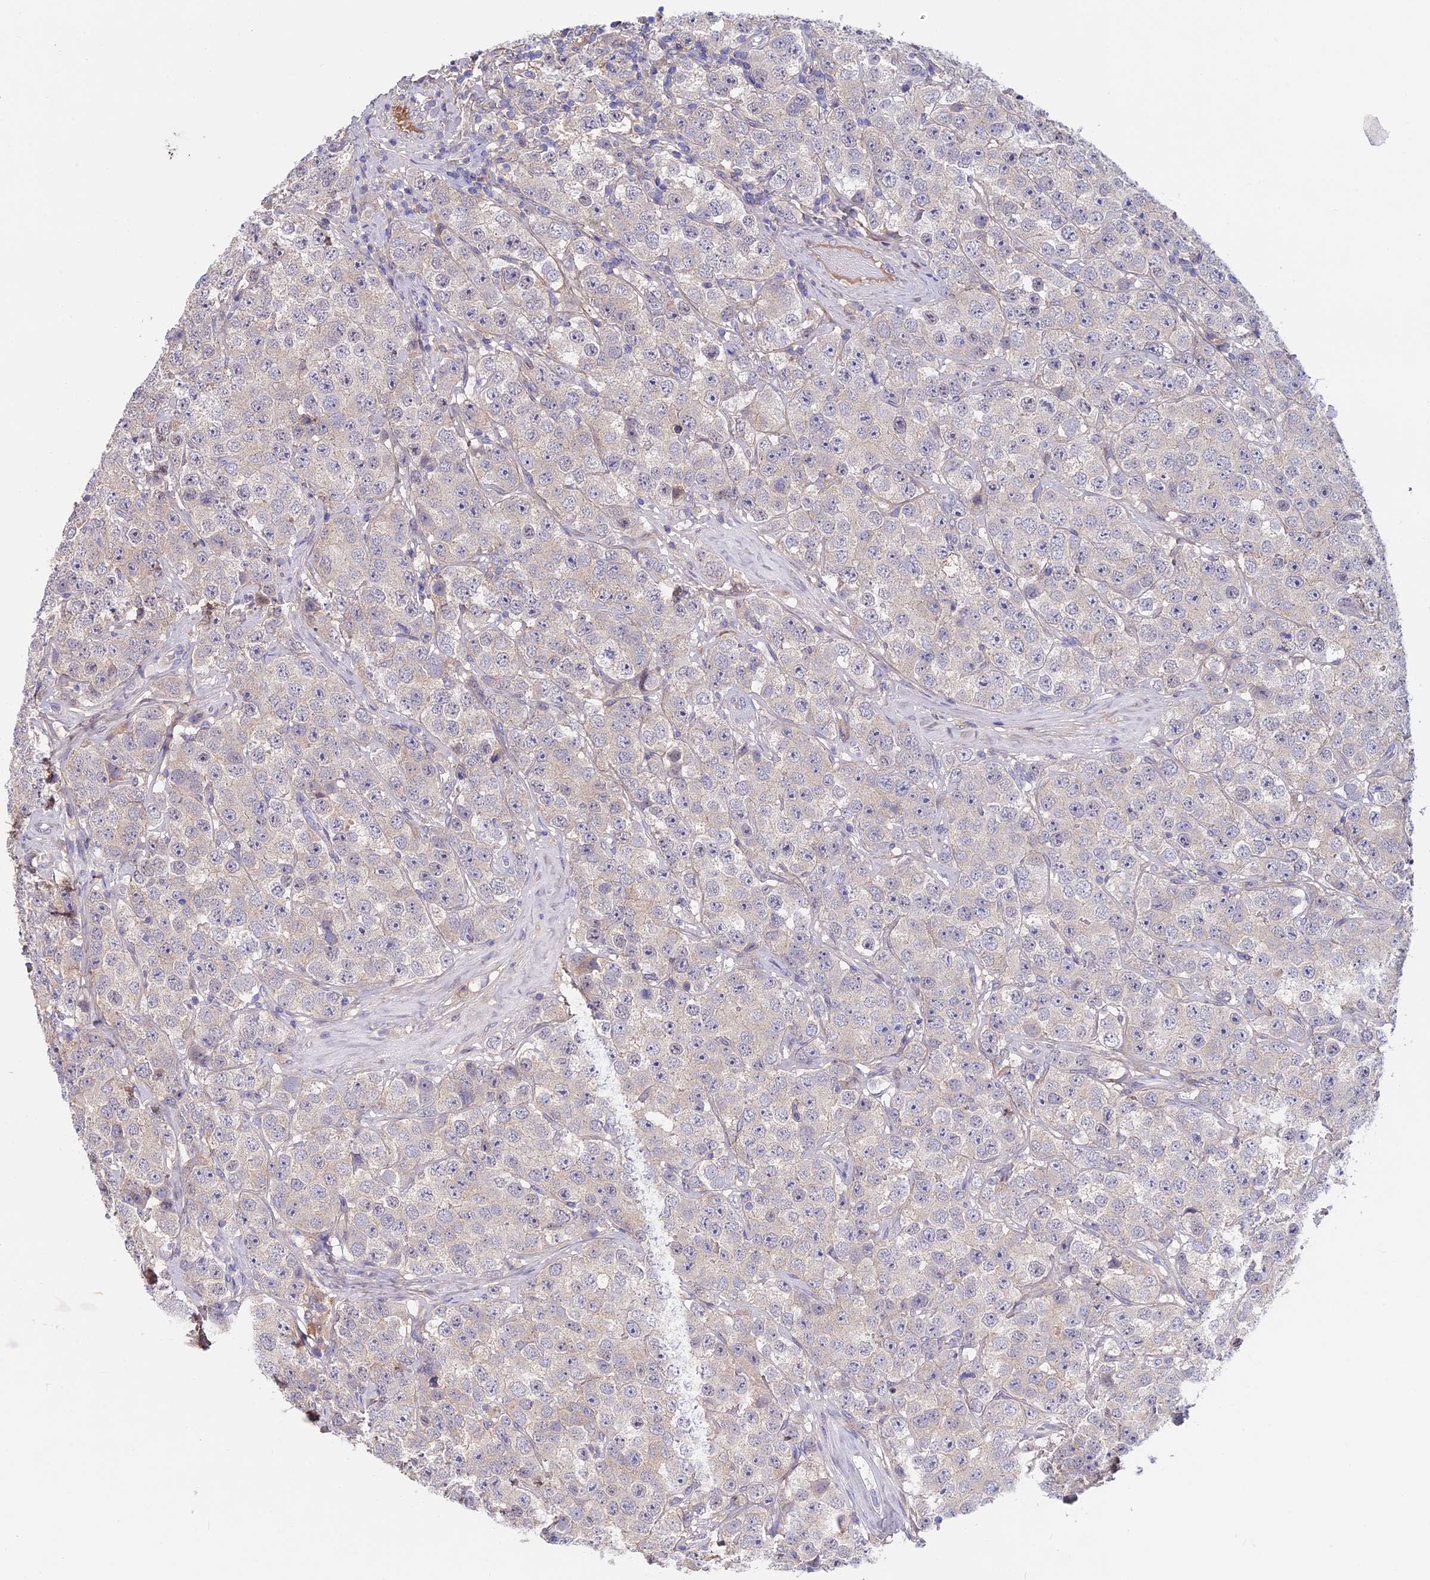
{"staining": {"intensity": "negative", "quantity": "none", "location": "none"}, "tissue": "testis cancer", "cell_type": "Tumor cells", "image_type": "cancer", "snomed": [{"axis": "morphology", "description": "Seminoma, NOS"}, {"axis": "topography", "description": "Testis"}], "caption": "High power microscopy photomicrograph of an immunohistochemistry (IHC) histopathology image of testis cancer, revealing no significant staining in tumor cells.", "gene": "COL4A3", "patient": {"sex": "male", "age": 28}}